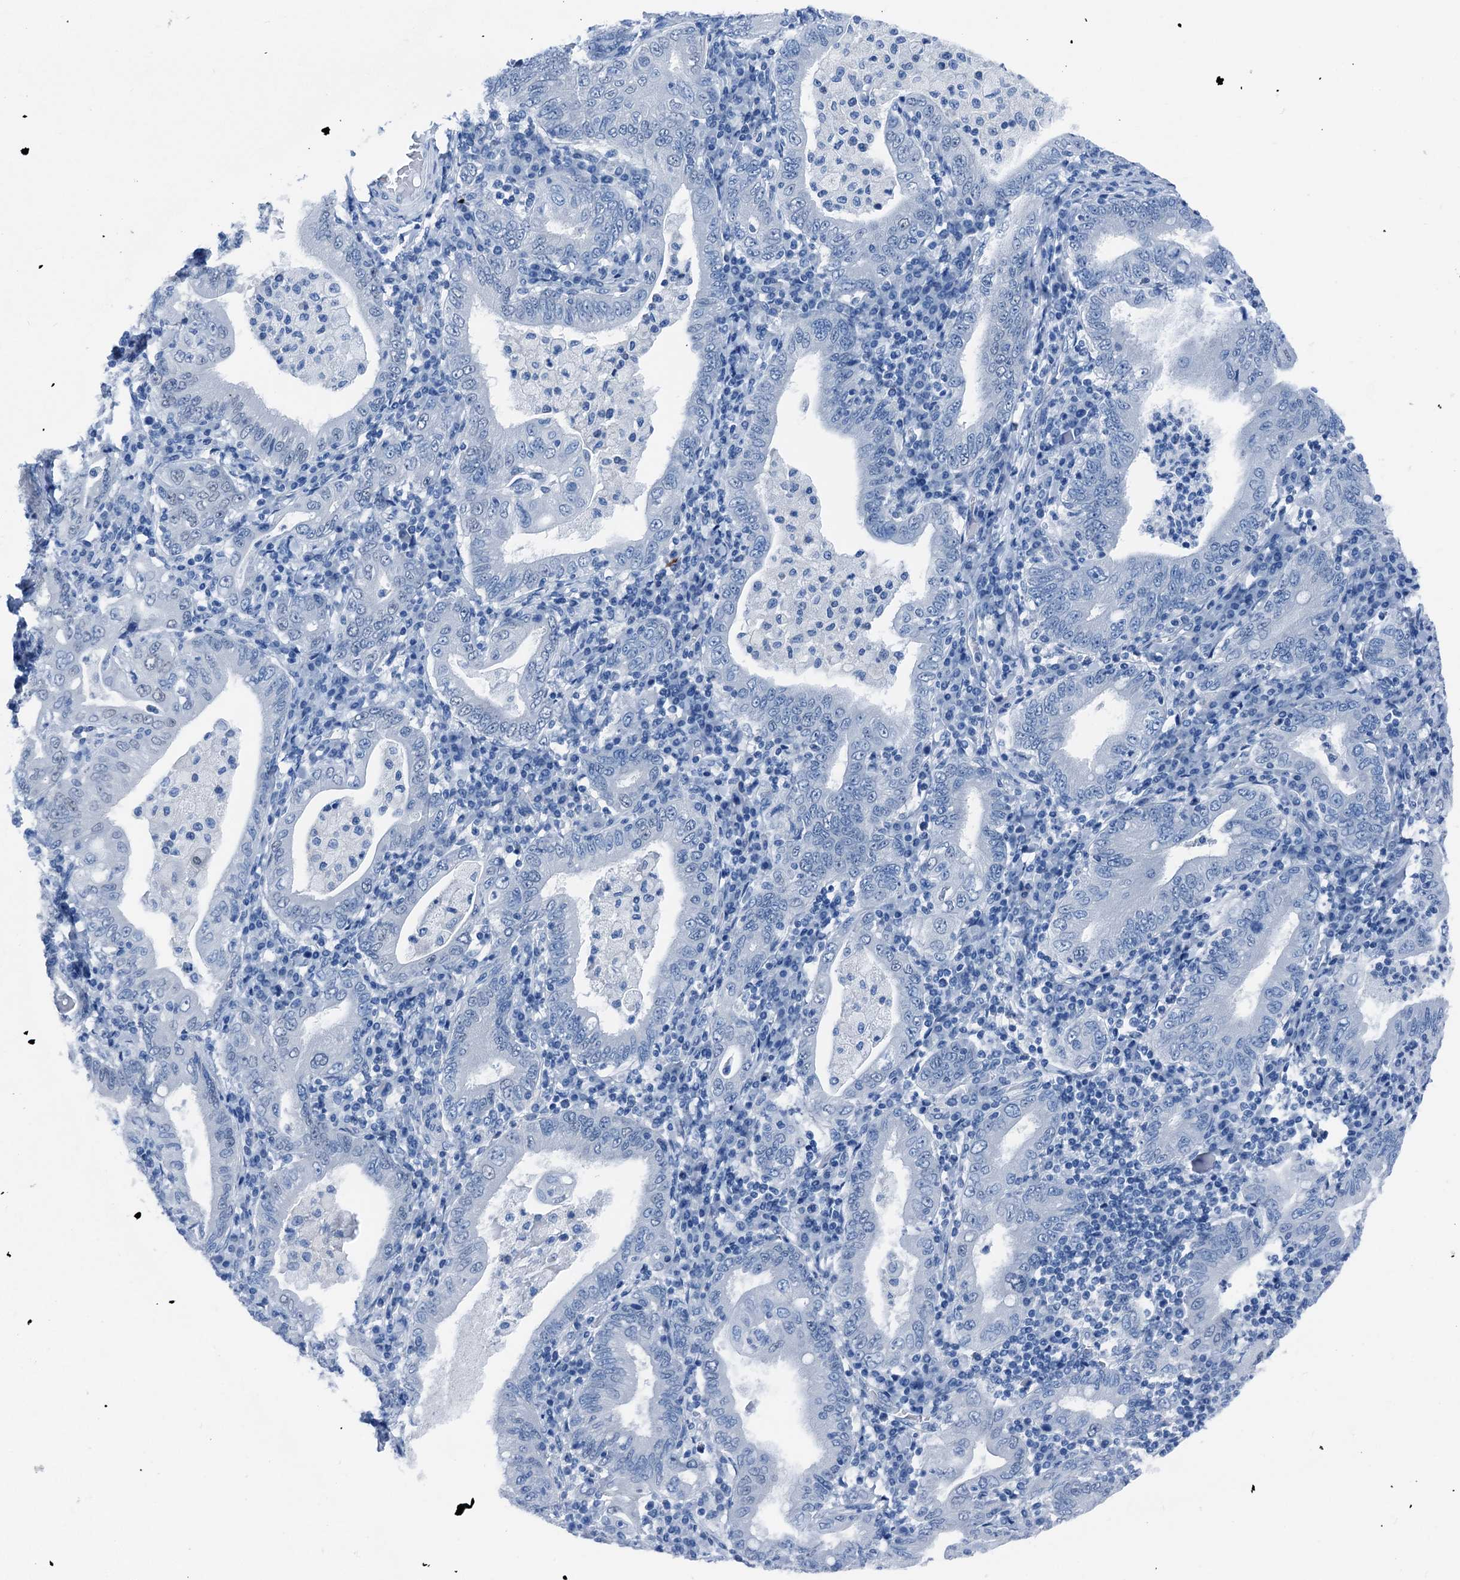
{"staining": {"intensity": "negative", "quantity": "none", "location": "none"}, "tissue": "stomach cancer", "cell_type": "Tumor cells", "image_type": "cancer", "snomed": [{"axis": "morphology", "description": "Normal tissue, NOS"}, {"axis": "morphology", "description": "Adenocarcinoma, NOS"}, {"axis": "topography", "description": "Esophagus"}, {"axis": "topography", "description": "Stomach, upper"}, {"axis": "topography", "description": "Peripheral nerve tissue"}], "caption": "This is a photomicrograph of IHC staining of adenocarcinoma (stomach), which shows no positivity in tumor cells. (IHC, brightfield microscopy, high magnification).", "gene": "CBLN3", "patient": {"sex": "male", "age": 62}}